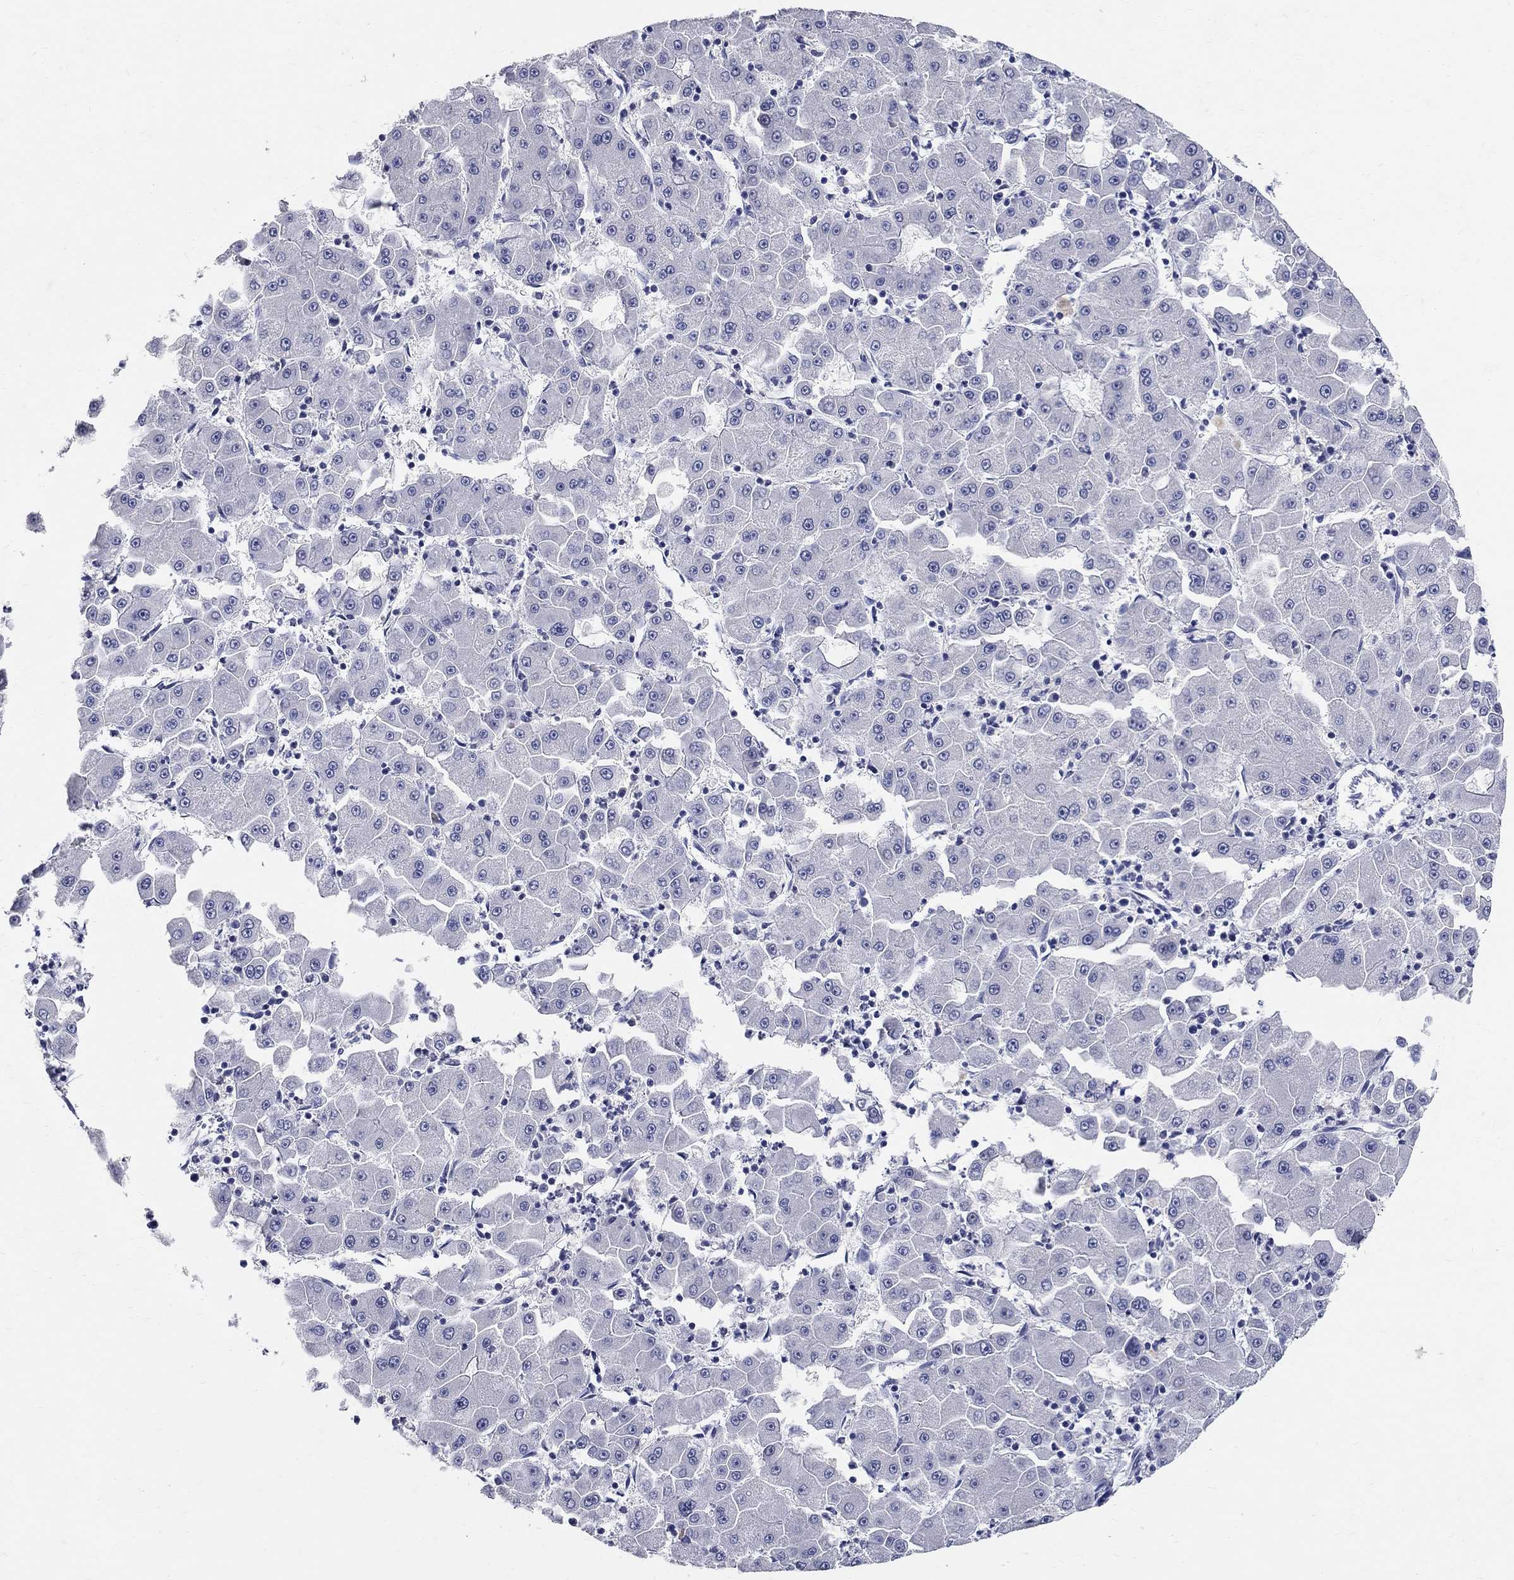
{"staining": {"intensity": "negative", "quantity": "none", "location": "none"}, "tissue": "liver cancer", "cell_type": "Tumor cells", "image_type": "cancer", "snomed": [{"axis": "morphology", "description": "Carcinoma, Hepatocellular, NOS"}, {"axis": "topography", "description": "Liver"}], "caption": "Liver cancer was stained to show a protein in brown. There is no significant expression in tumor cells.", "gene": "SOX2", "patient": {"sex": "male", "age": 73}}